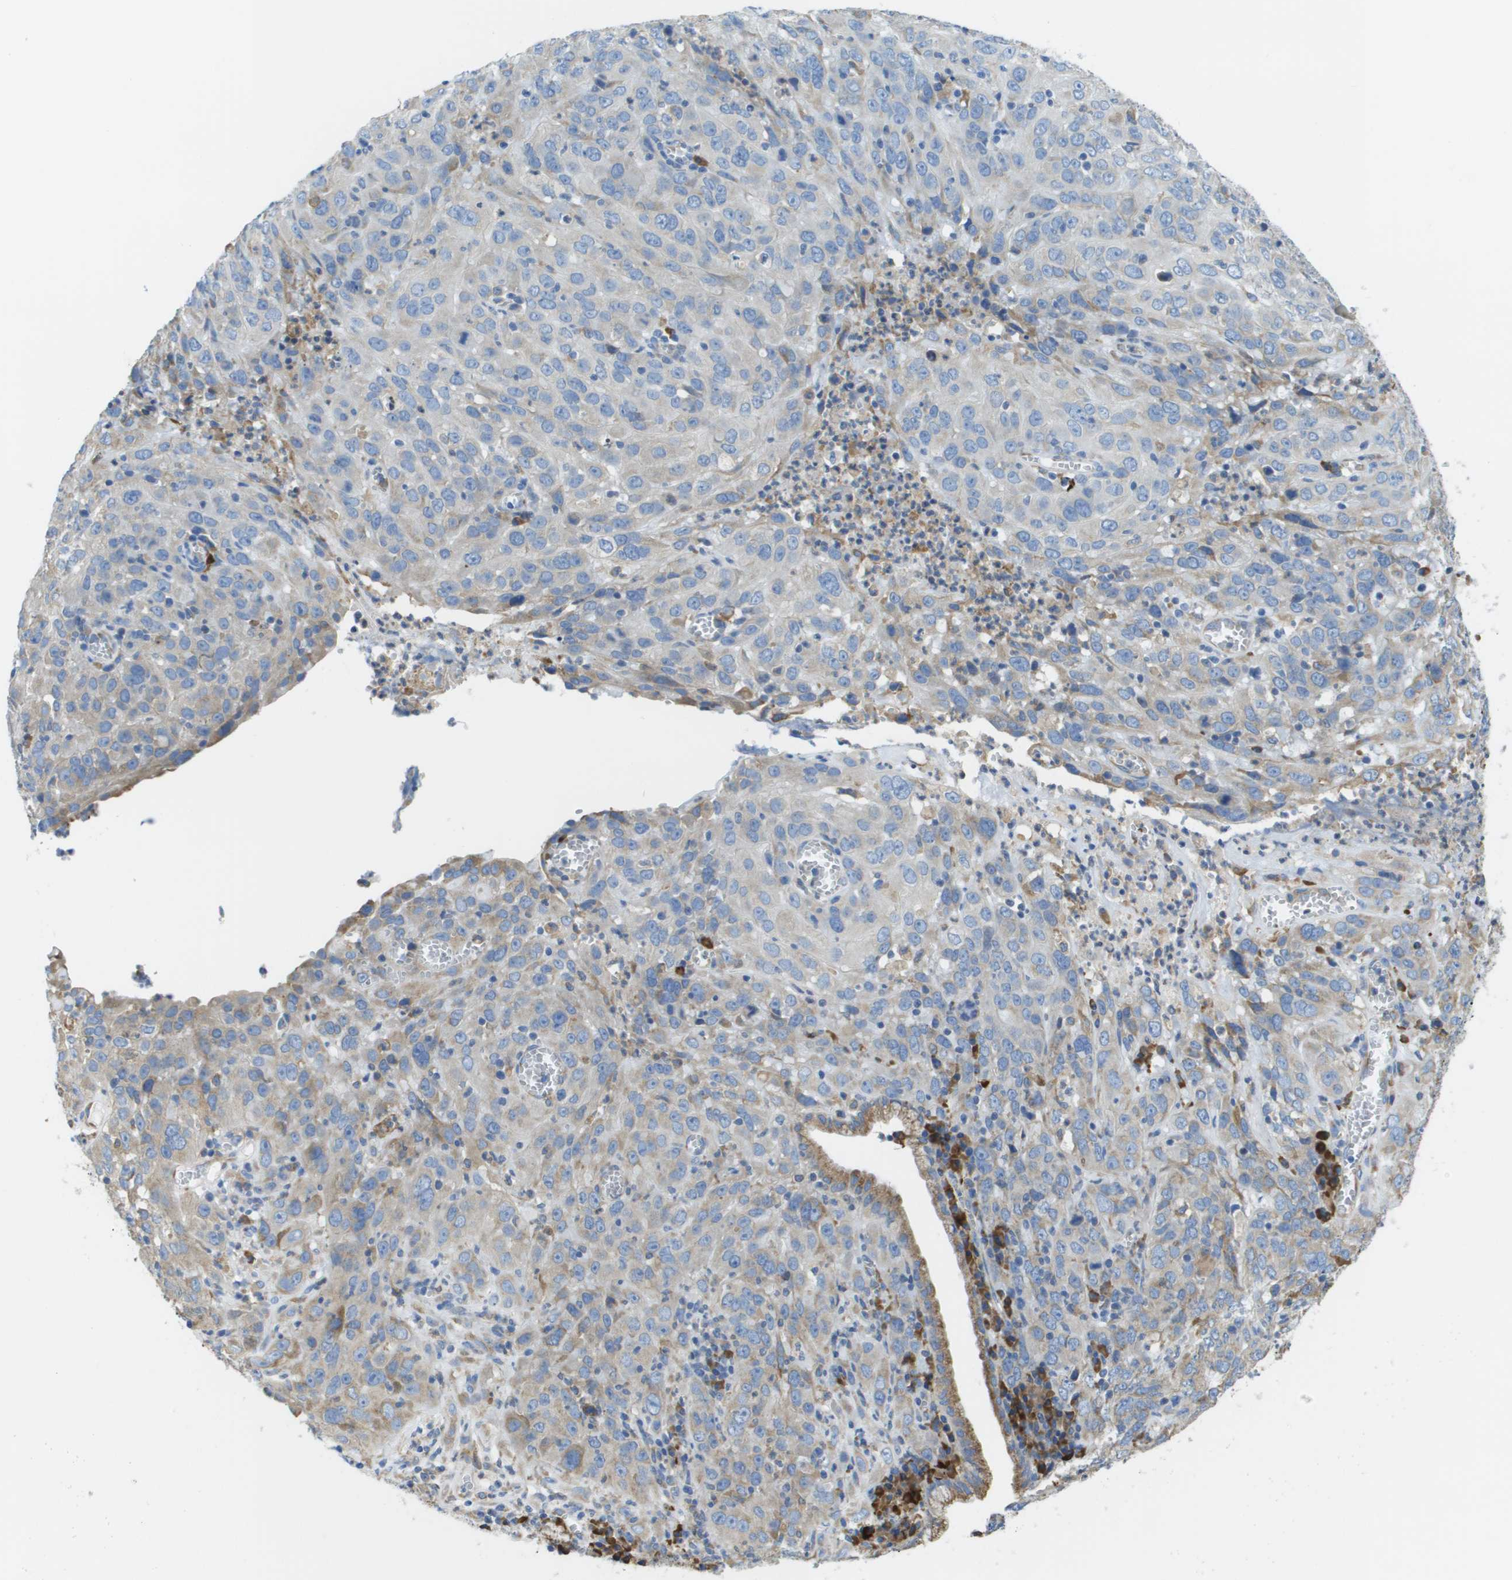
{"staining": {"intensity": "weak", "quantity": "25%-75%", "location": "cytoplasmic/membranous"}, "tissue": "cervical cancer", "cell_type": "Tumor cells", "image_type": "cancer", "snomed": [{"axis": "morphology", "description": "Squamous cell carcinoma, NOS"}, {"axis": "topography", "description": "Cervix"}], "caption": "Cervical cancer stained with IHC demonstrates weak cytoplasmic/membranous positivity in approximately 25%-75% of tumor cells.", "gene": "SDR42E1", "patient": {"sex": "female", "age": 32}}